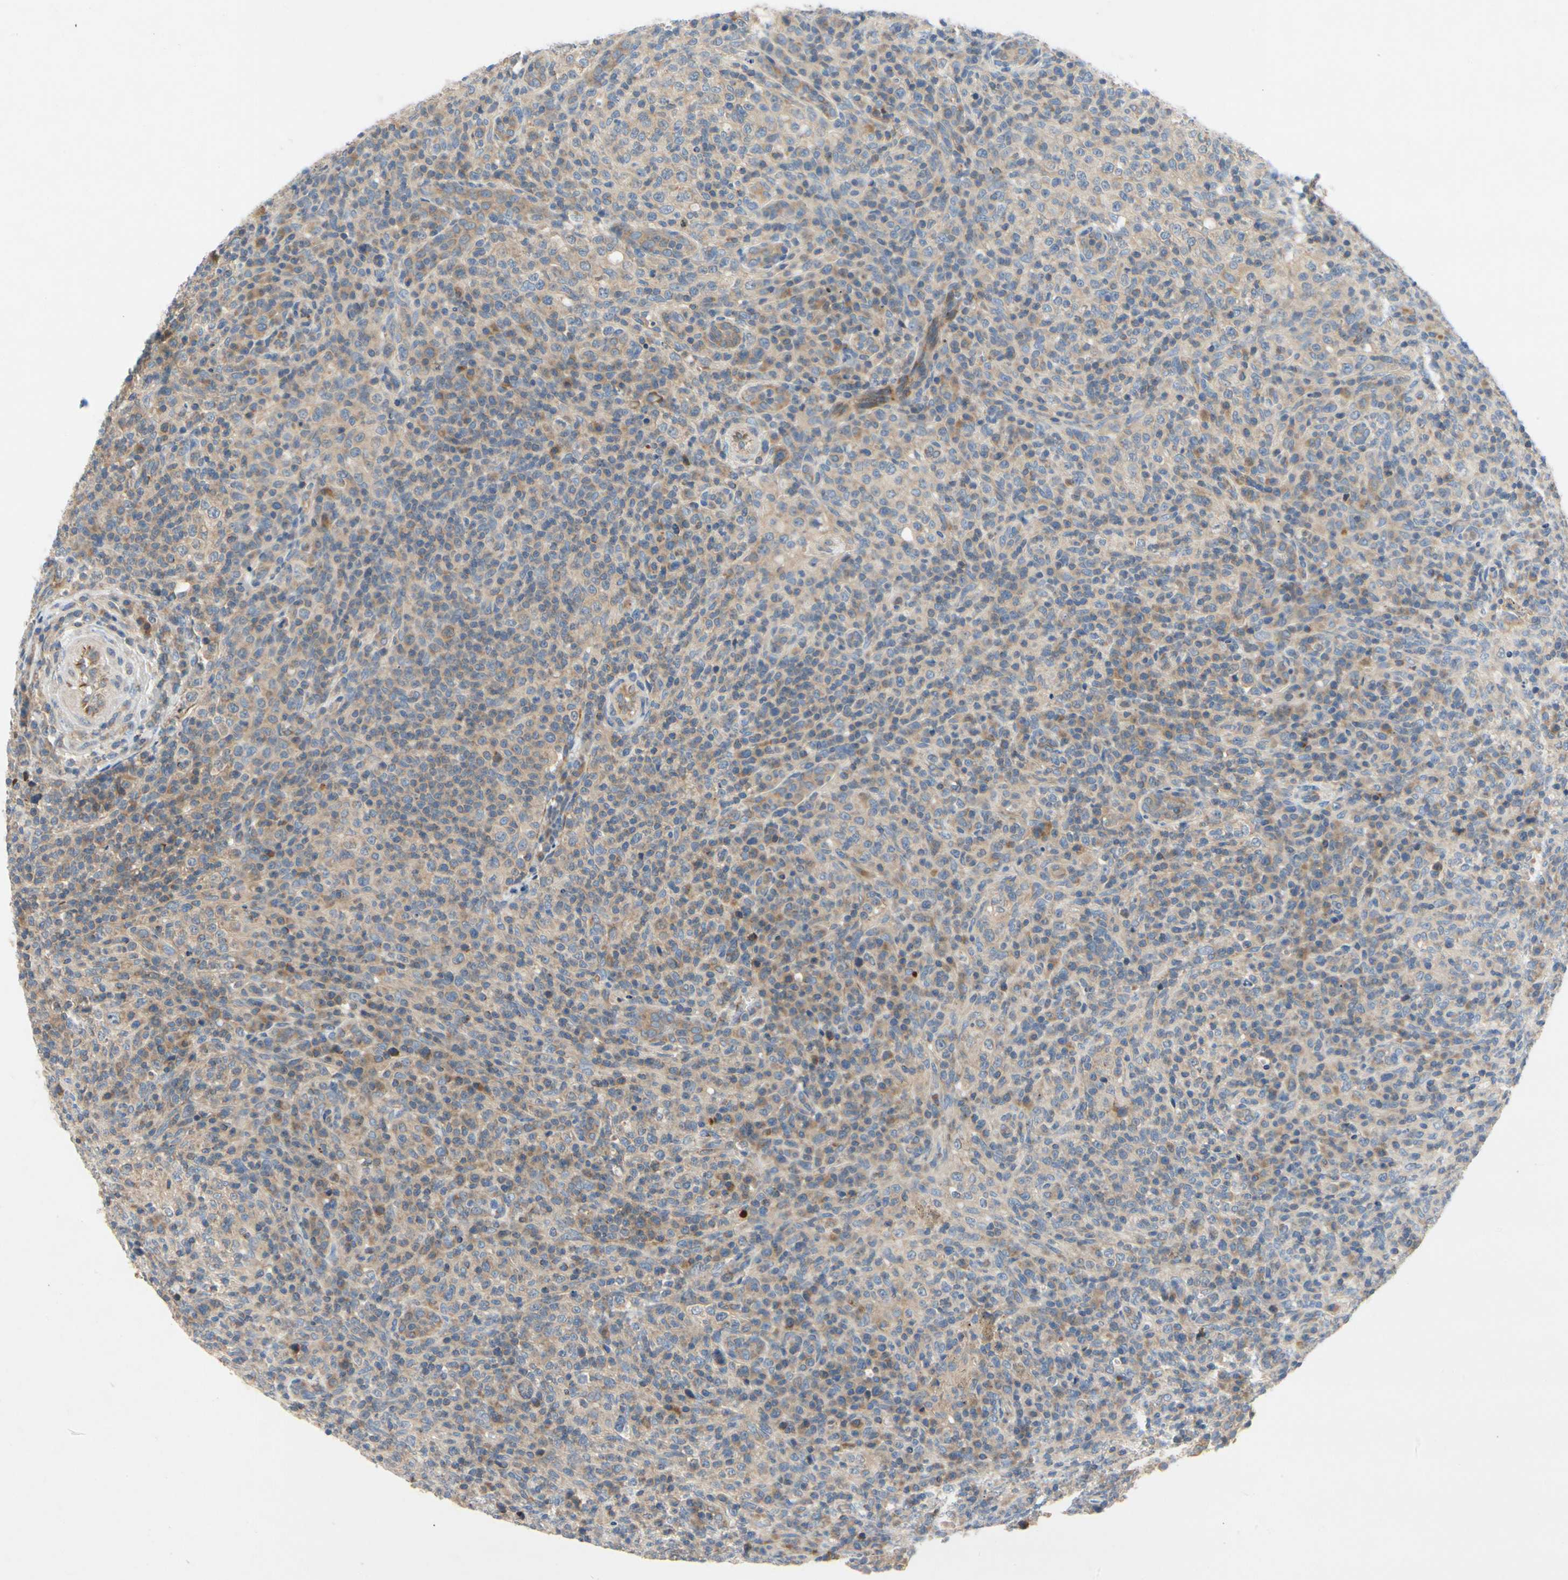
{"staining": {"intensity": "weak", "quantity": ">75%", "location": "cytoplasmic/membranous"}, "tissue": "lymphoma", "cell_type": "Tumor cells", "image_type": "cancer", "snomed": [{"axis": "morphology", "description": "Malignant lymphoma, non-Hodgkin's type, High grade"}, {"axis": "topography", "description": "Lymph node"}], "caption": "Protein staining of lymphoma tissue reveals weak cytoplasmic/membranous expression in about >75% of tumor cells. (Brightfield microscopy of DAB IHC at high magnification).", "gene": "KLHDC8B", "patient": {"sex": "female", "age": 76}}